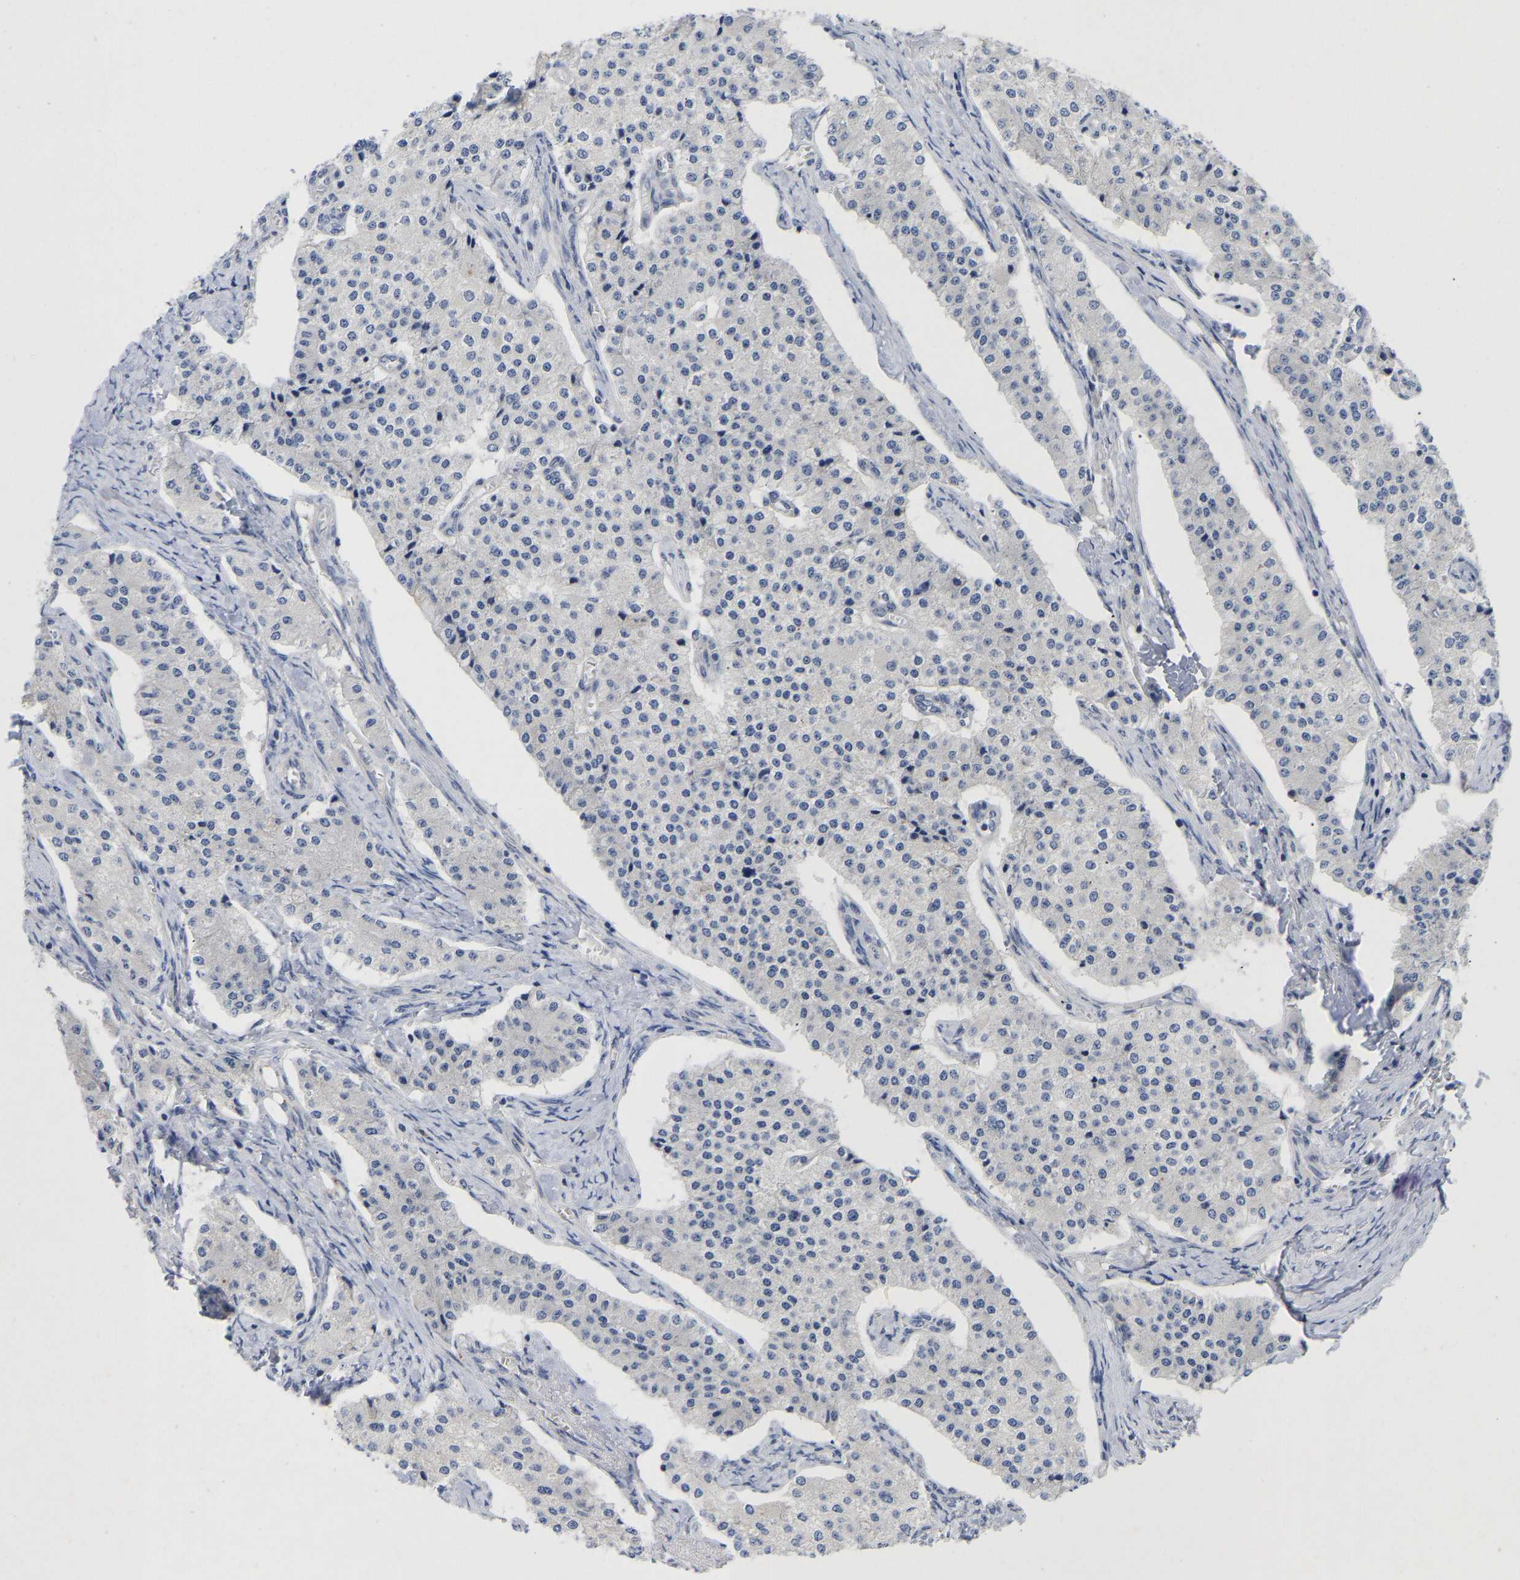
{"staining": {"intensity": "negative", "quantity": "none", "location": "none"}, "tissue": "carcinoid", "cell_type": "Tumor cells", "image_type": "cancer", "snomed": [{"axis": "morphology", "description": "Carcinoid, malignant, NOS"}, {"axis": "topography", "description": "Colon"}], "caption": "Histopathology image shows no protein positivity in tumor cells of carcinoid tissue.", "gene": "NLE1", "patient": {"sex": "female", "age": 52}}